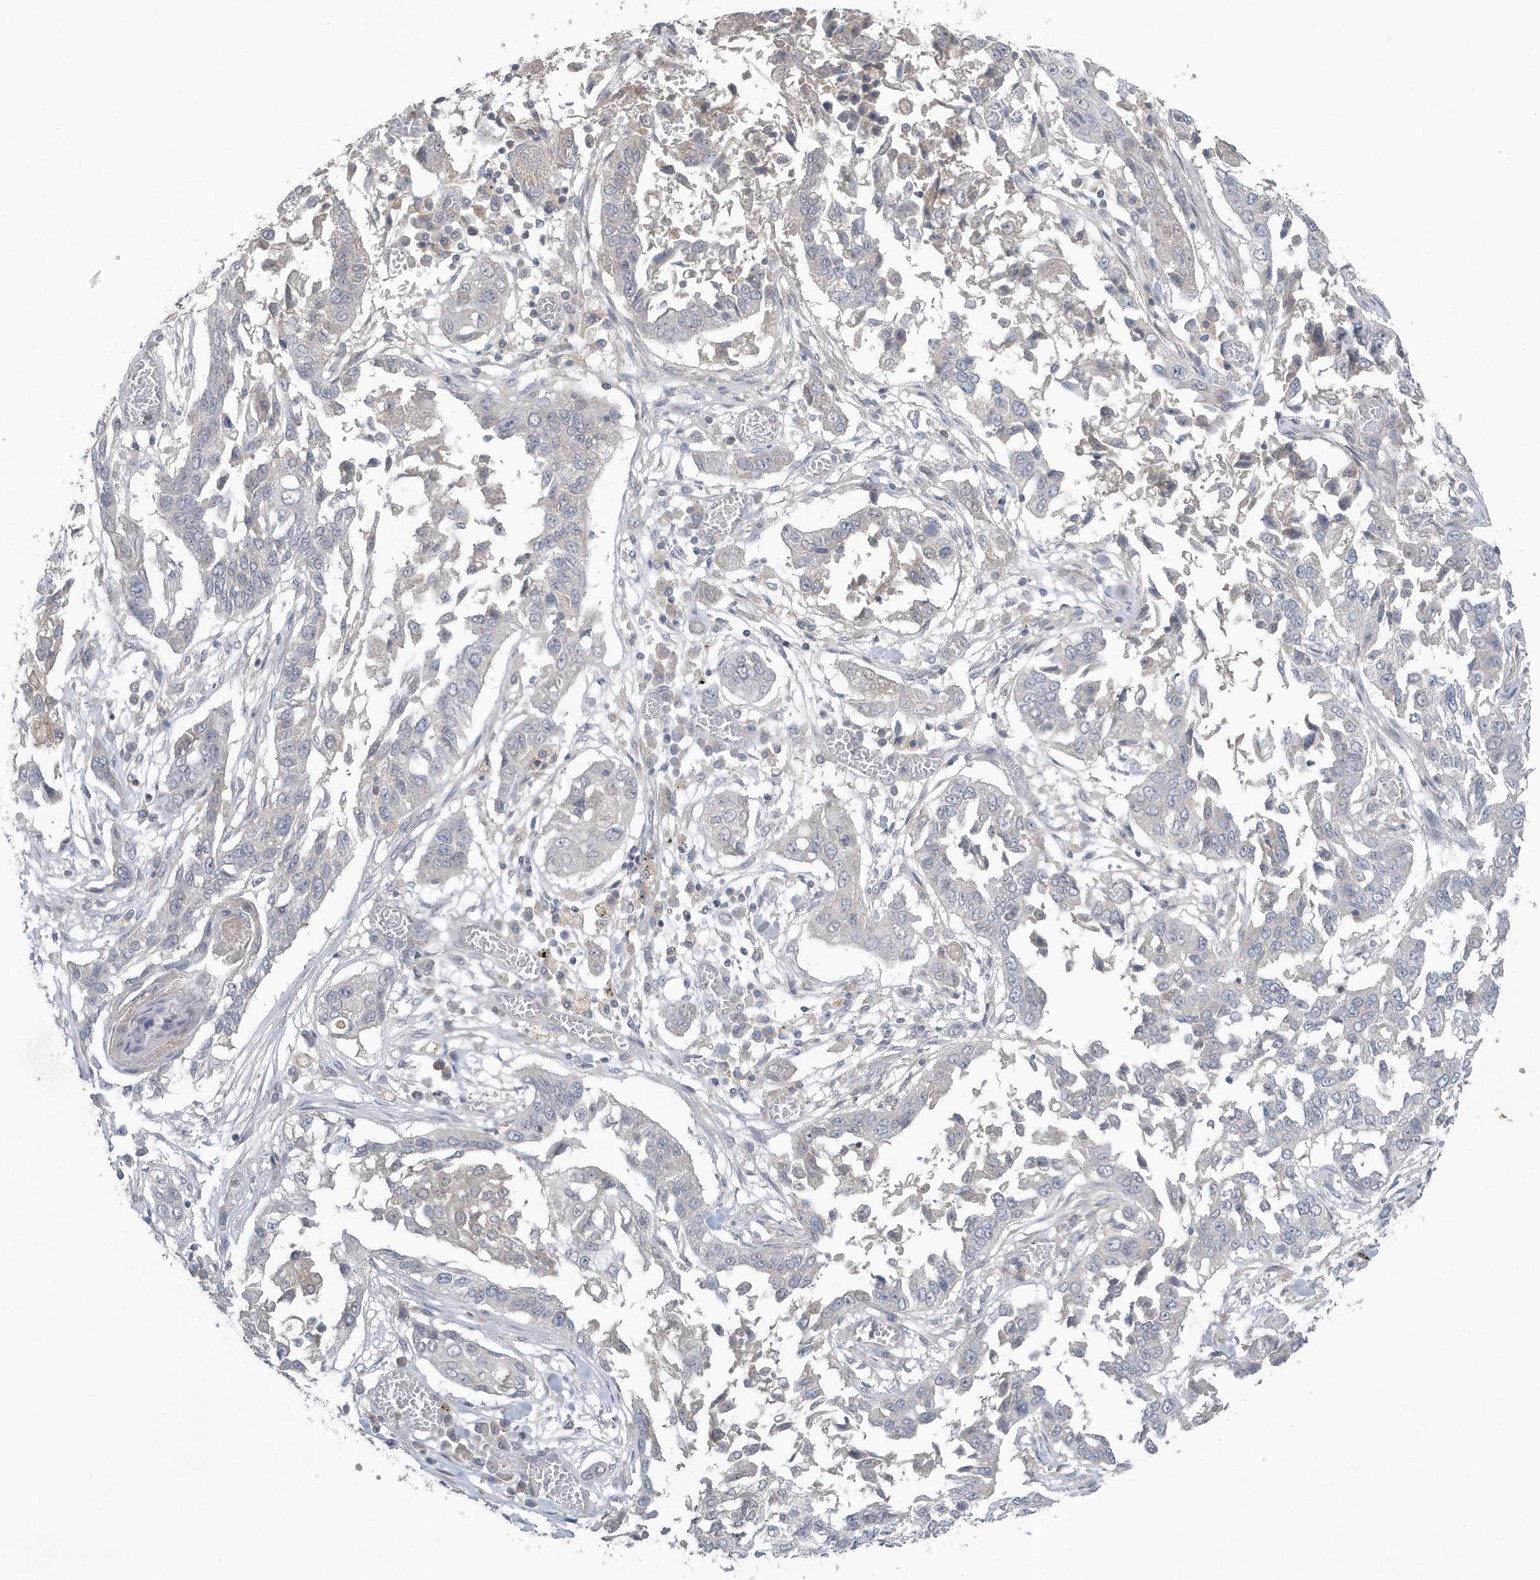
{"staining": {"intensity": "negative", "quantity": "none", "location": "none"}, "tissue": "lung cancer", "cell_type": "Tumor cells", "image_type": "cancer", "snomed": [{"axis": "morphology", "description": "Squamous cell carcinoma, NOS"}, {"axis": "topography", "description": "Lung"}], "caption": "Protein analysis of lung cancer demonstrates no significant positivity in tumor cells.", "gene": "C1RL", "patient": {"sex": "male", "age": 71}}